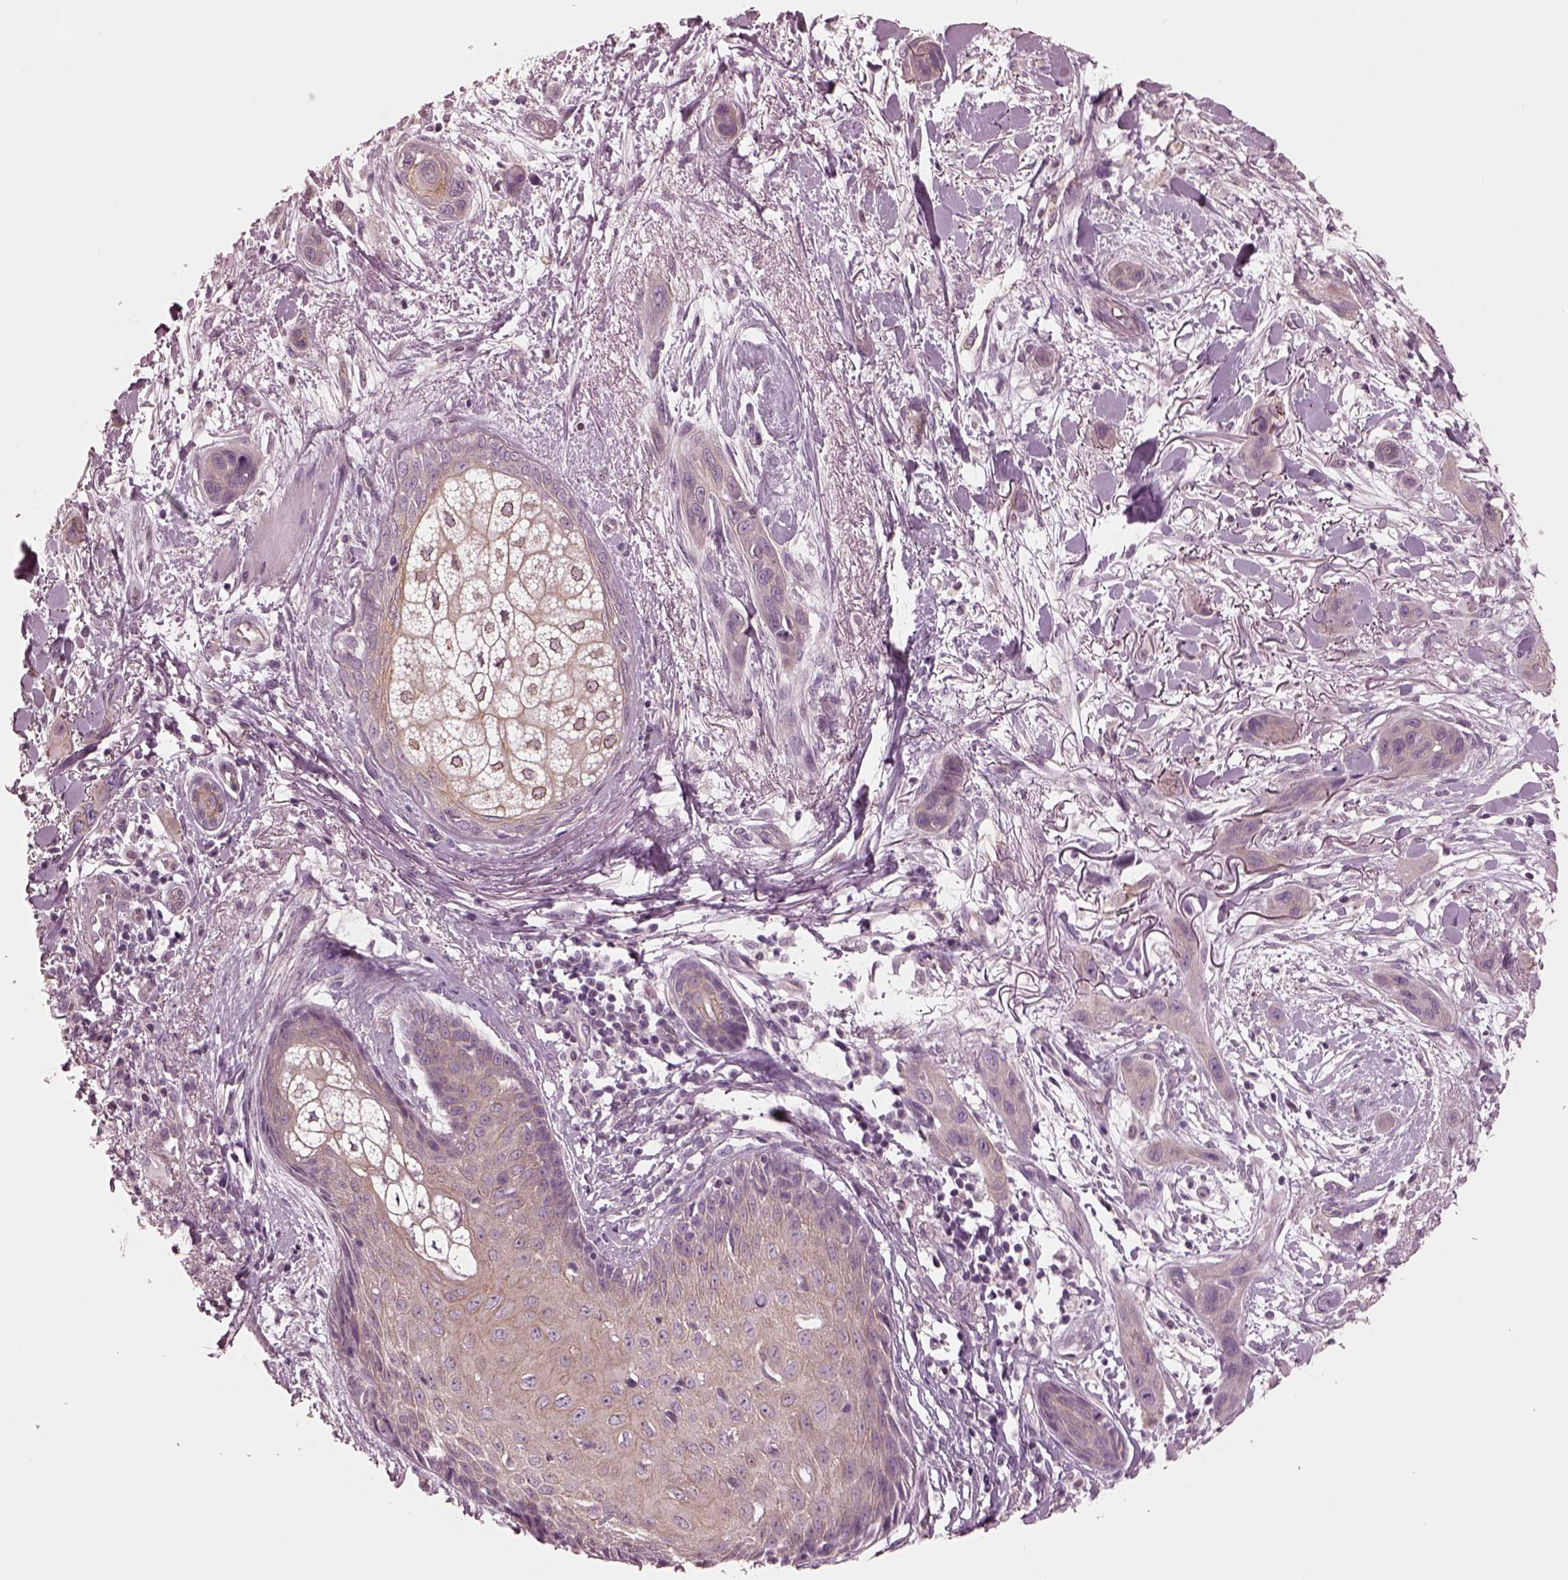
{"staining": {"intensity": "weak", "quantity": ">75%", "location": "cytoplasmic/membranous"}, "tissue": "skin cancer", "cell_type": "Tumor cells", "image_type": "cancer", "snomed": [{"axis": "morphology", "description": "Squamous cell carcinoma, NOS"}, {"axis": "topography", "description": "Skin"}], "caption": "DAB (3,3'-diaminobenzidine) immunohistochemical staining of human skin squamous cell carcinoma shows weak cytoplasmic/membranous protein staining in approximately >75% of tumor cells.", "gene": "ODAD1", "patient": {"sex": "male", "age": 79}}